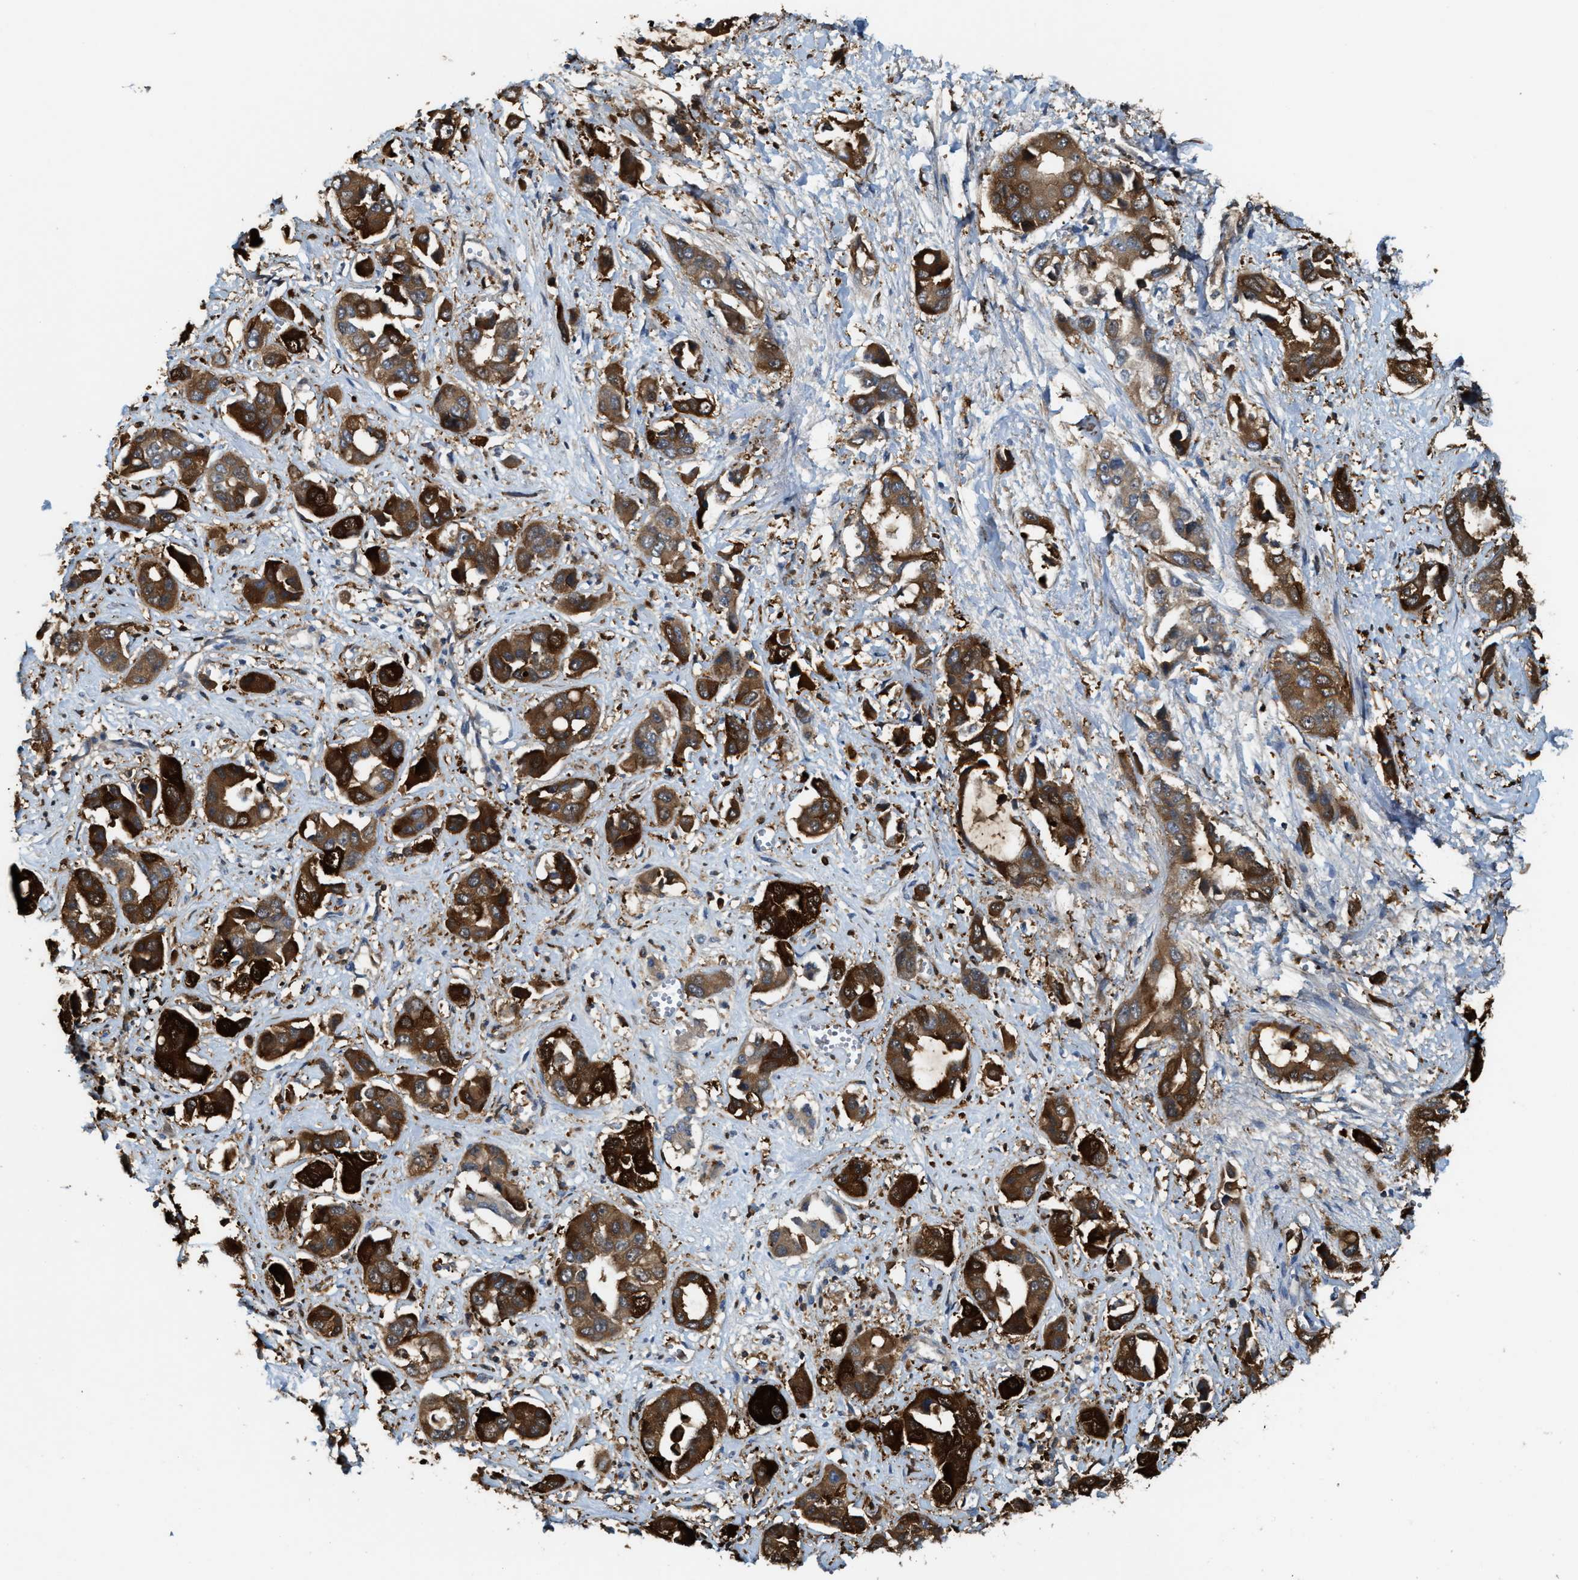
{"staining": {"intensity": "strong", "quantity": ">75%", "location": "cytoplasmic/membranous"}, "tissue": "liver cancer", "cell_type": "Tumor cells", "image_type": "cancer", "snomed": [{"axis": "morphology", "description": "Cholangiocarcinoma"}, {"axis": "topography", "description": "Liver"}], "caption": "The histopathology image demonstrates immunohistochemical staining of cholangiocarcinoma (liver). There is strong cytoplasmic/membranous positivity is appreciated in approximately >75% of tumor cells.", "gene": "SERPINB5", "patient": {"sex": "female", "age": 52}}